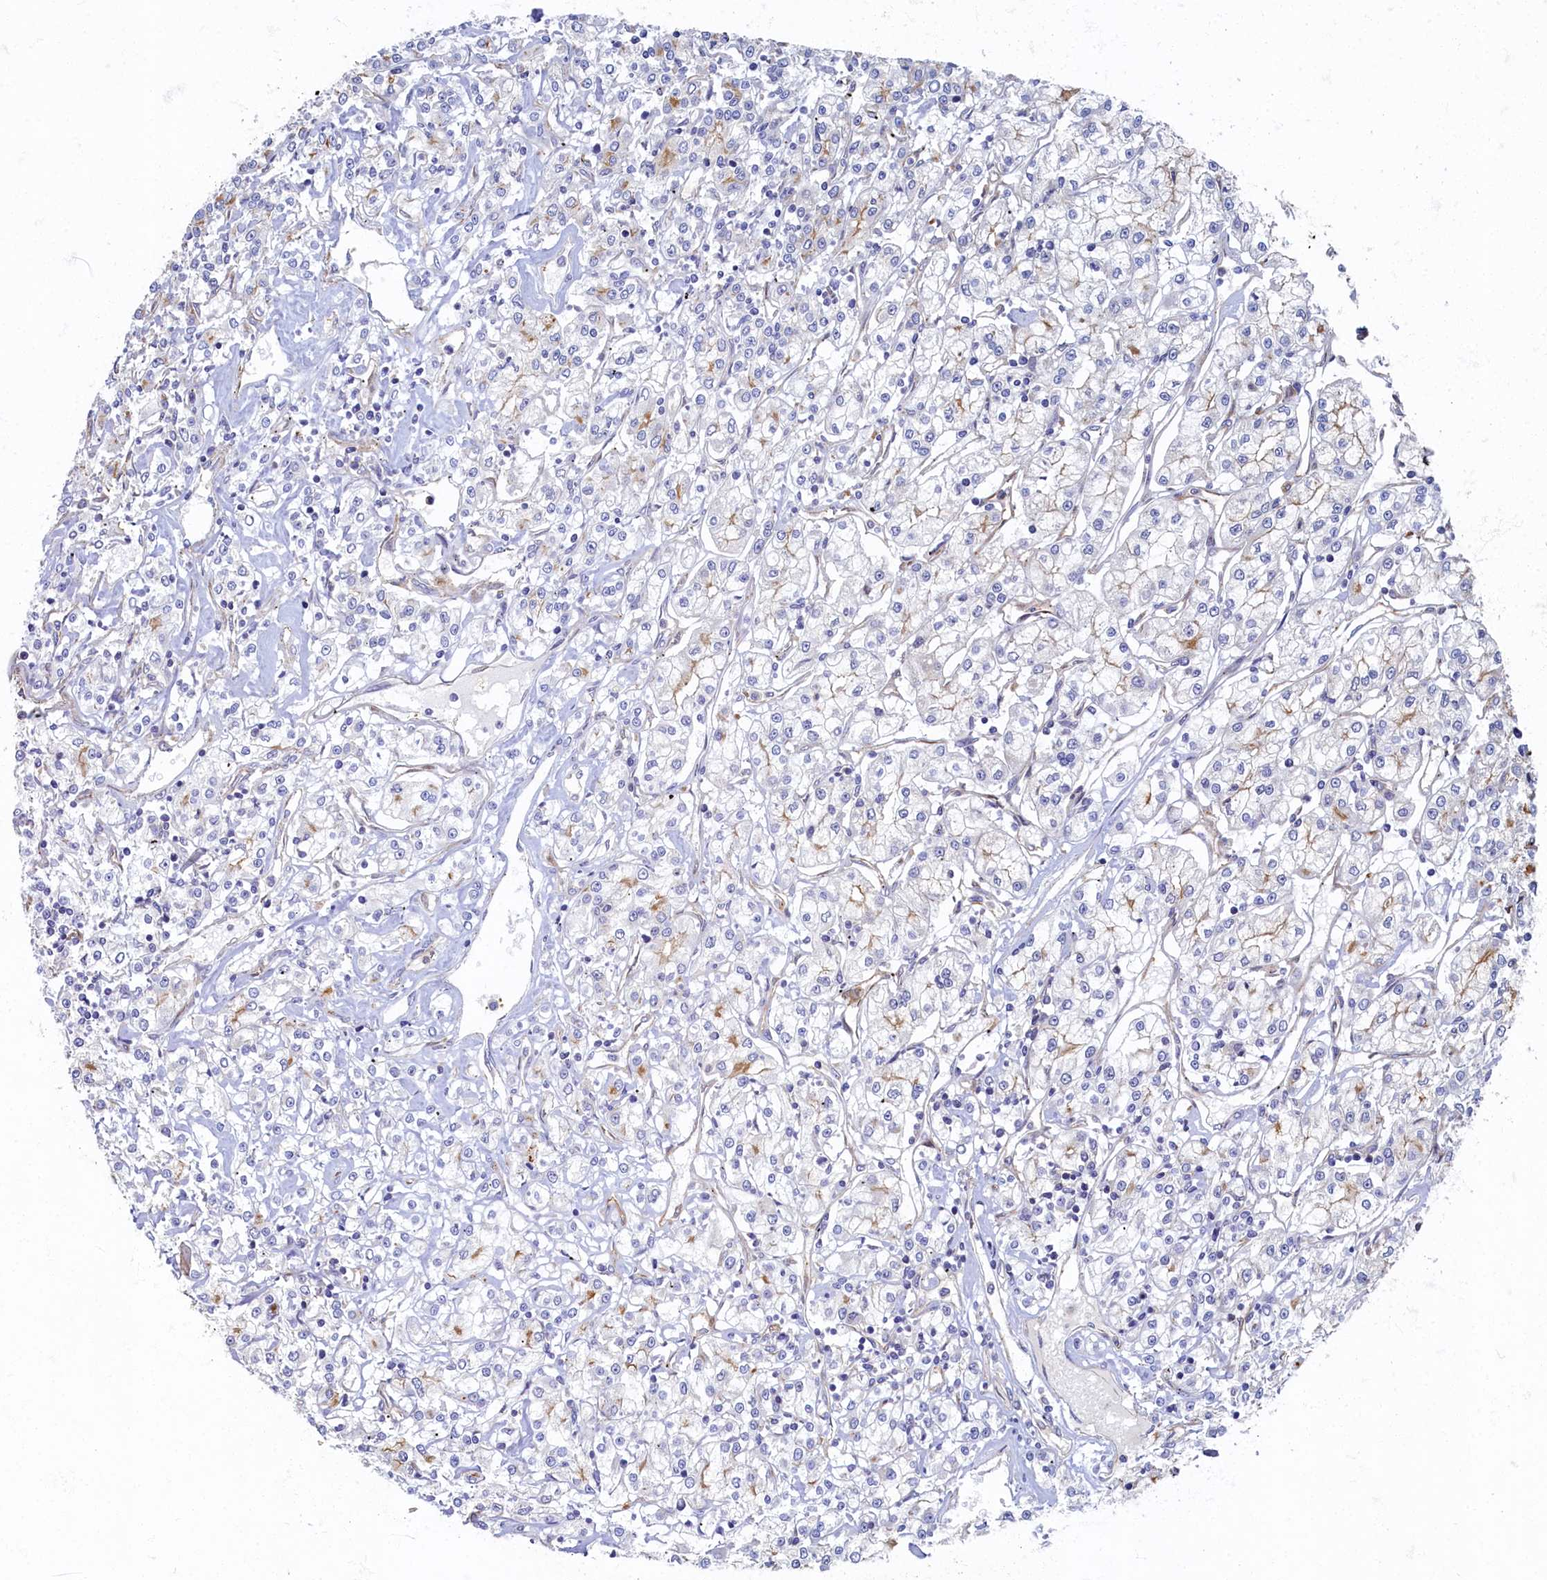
{"staining": {"intensity": "weak", "quantity": "<25%", "location": "cytoplasmic/membranous"}, "tissue": "renal cancer", "cell_type": "Tumor cells", "image_type": "cancer", "snomed": [{"axis": "morphology", "description": "Adenocarcinoma, NOS"}, {"axis": "topography", "description": "Kidney"}], "caption": "Tumor cells show no significant protein staining in renal cancer.", "gene": "PSMG2", "patient": {"sex": "female", "age": 59}}